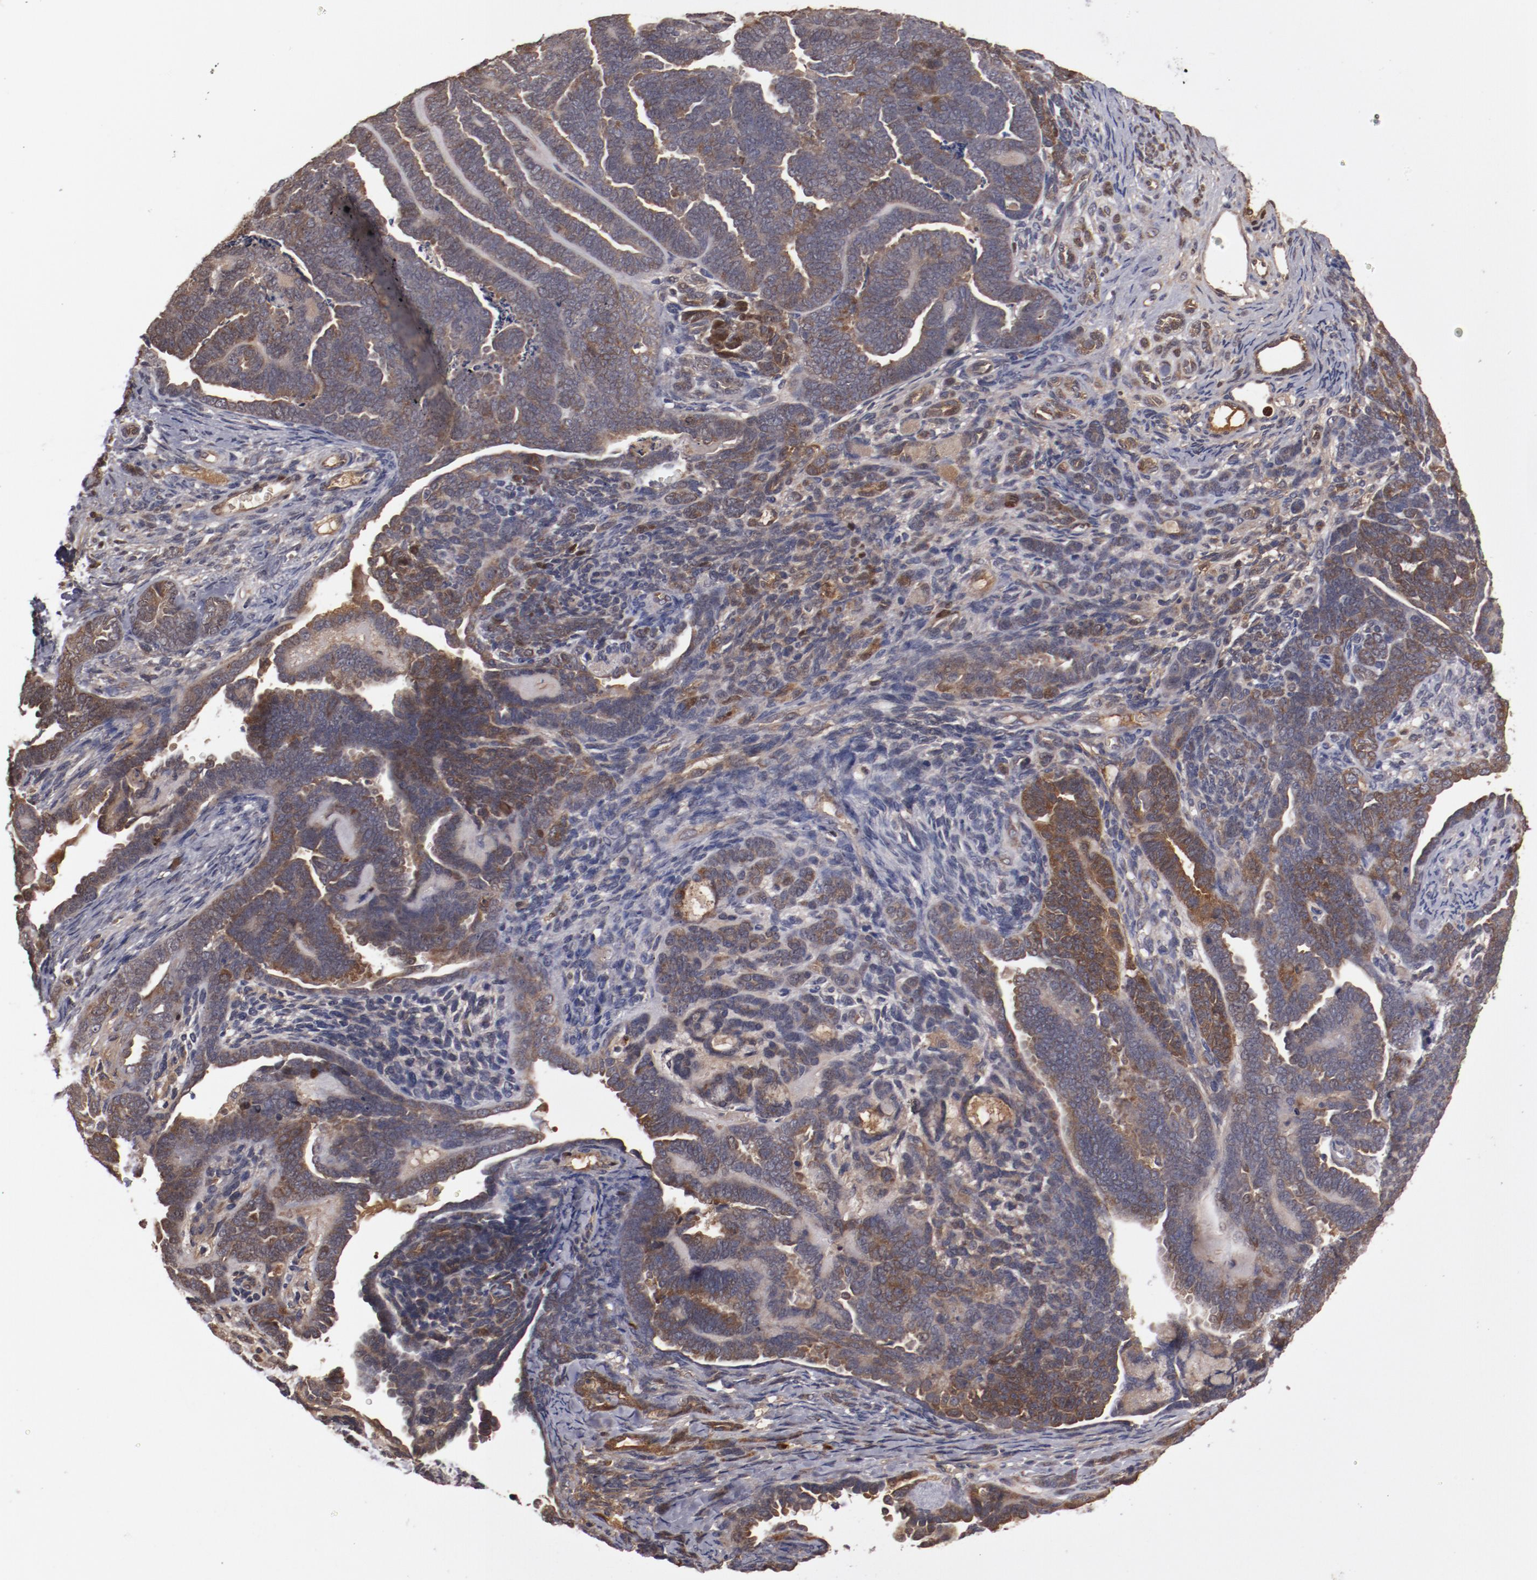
{"staining": {"intensity": "moderate", "quantity": ">75%", "location": "cytoplasmic/membranous,nuclear"}, "tissue": "endometrial cancer", "cell_type": "Tumor cells", "image_type": "cancer", "snomed": [{"axis": "morphology", "description": "Neoplasm, malignant, NOS"}, {"axis": "topography", "description": "Endometrium"}], "caption": "Immunohistochemistry (IHC) of human endometrial cancer exhibits medium levels of moderate cytoplasmic/membranous and nuclear positivity in about >75% of tumor cells. Using DAB (brown) and hematoxylin (blue) stains, captured at high magnification using brightfield microscopy.", "gene": "SERPINA7", "patient": {"sex": "female", "age": 74}}